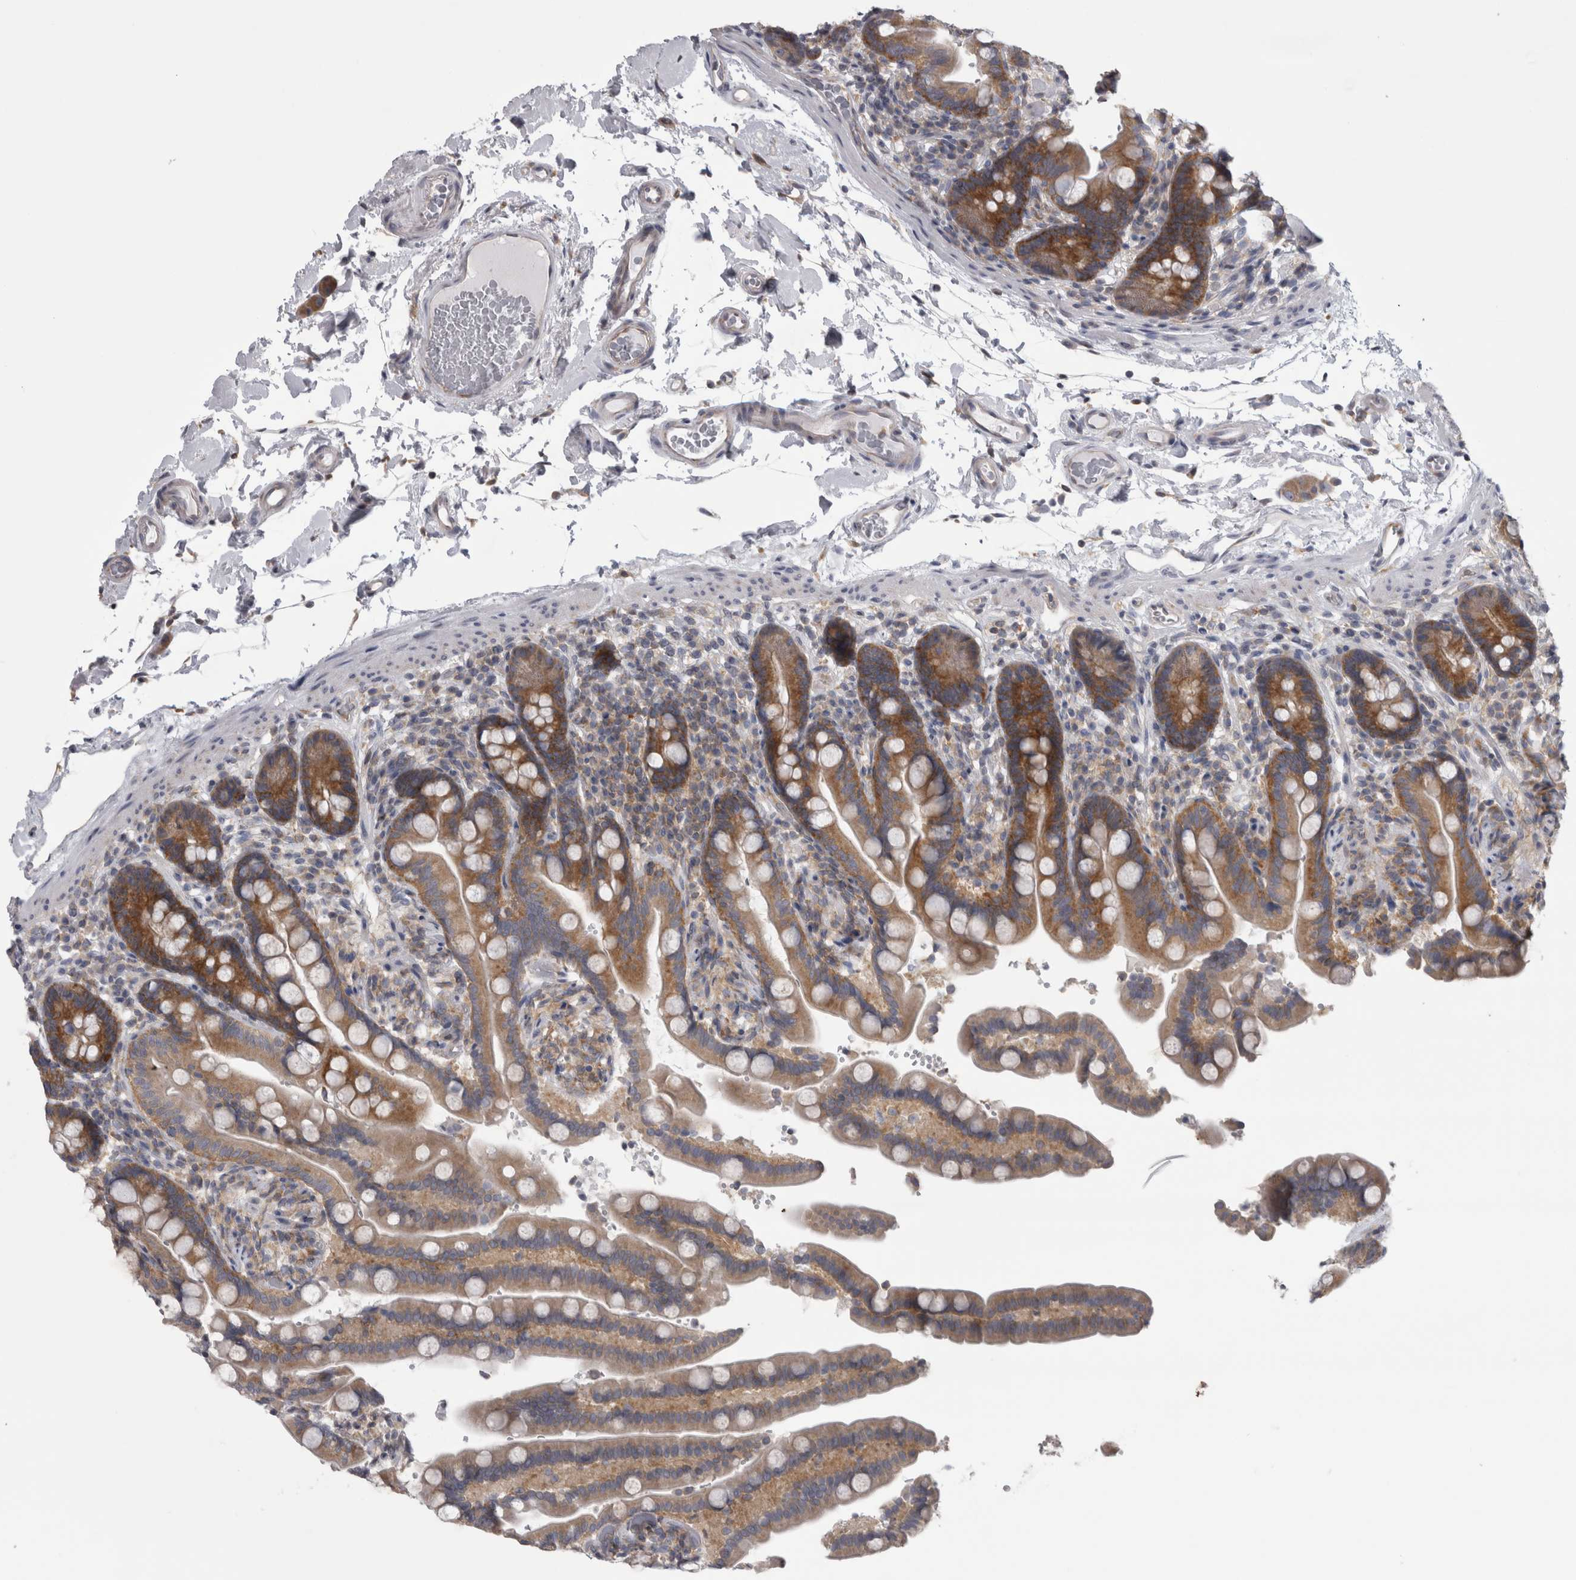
{"staining": {"intensity": "negative", "quantity": "none", "location": "none"}, "tissue": "colon", "cell_type": "Endothelial cells", "image_type": "normal", "snomed": [{"axis": "morphology", "description": "Normal tissue, NOS"}, {"axis": "topography", "description": "Smooth muscle"}, {"axis": "topography", "description": "Colon"}], "caption": "DAB immunohistochemical staining of unremarkable human colon demonstrates no significant positivity in endothelial cells.", "gene": "PRRC2C", "patient": {"sex": "male", "age": 73}}